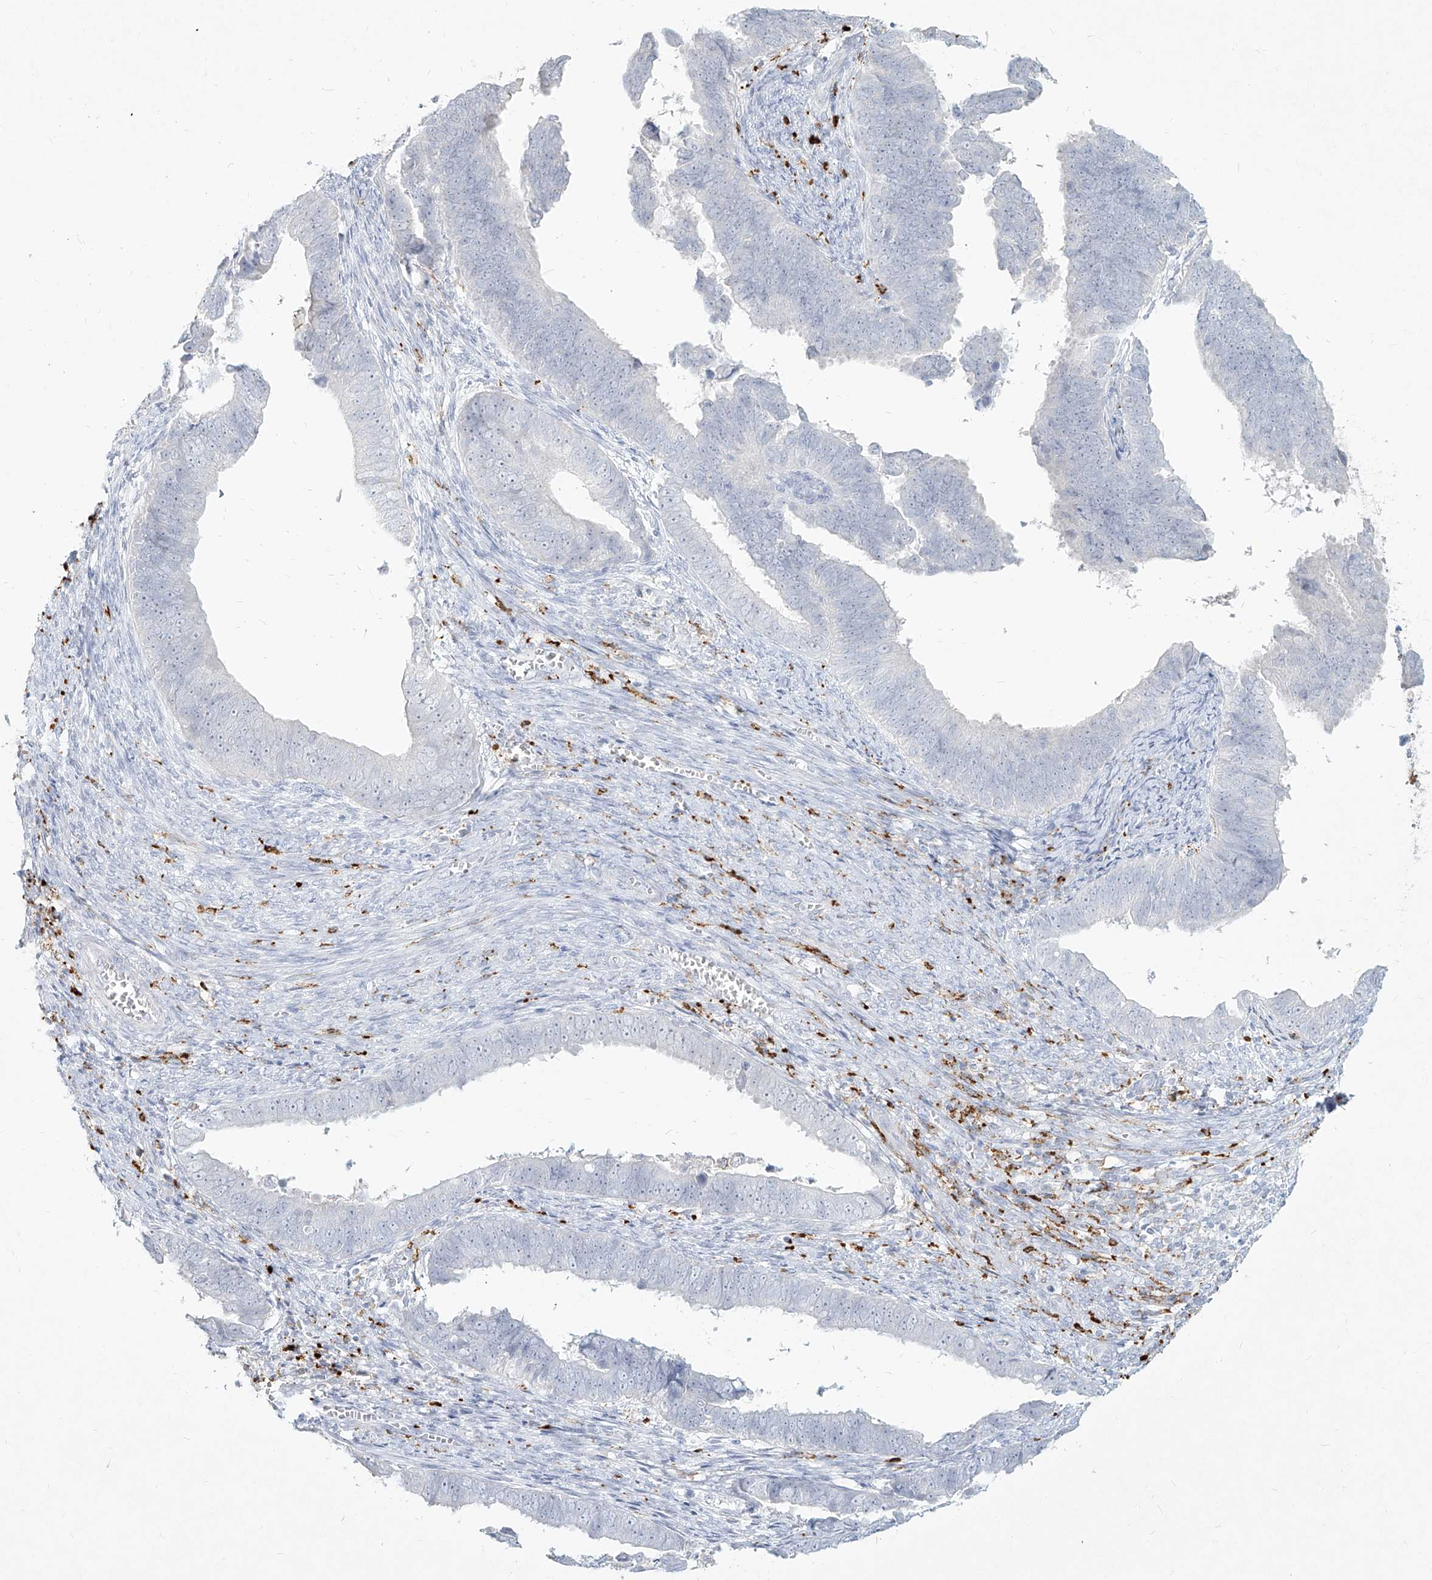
{"staining": {"intensity": "negative", "quantity": "none", "location": "none"}, "tissue": "endometrial cancer", "cell_type": "Tumor cells", "image_type": "cancer", "snomed": [{"axis": "morphology", "description": "Adenocarcinoma, NOS"}, {"axis": "topography", "description": "Endometrium"}], "caption": "High magnification brightfield microscopy of adenocarcinoma (endometrial) stained with DAB (brown) and counterstained with hematoxylin (blue): tumor cells show no significant expression.", "gene": "CD209", "patient": {"sex": "female", "age": 75}}